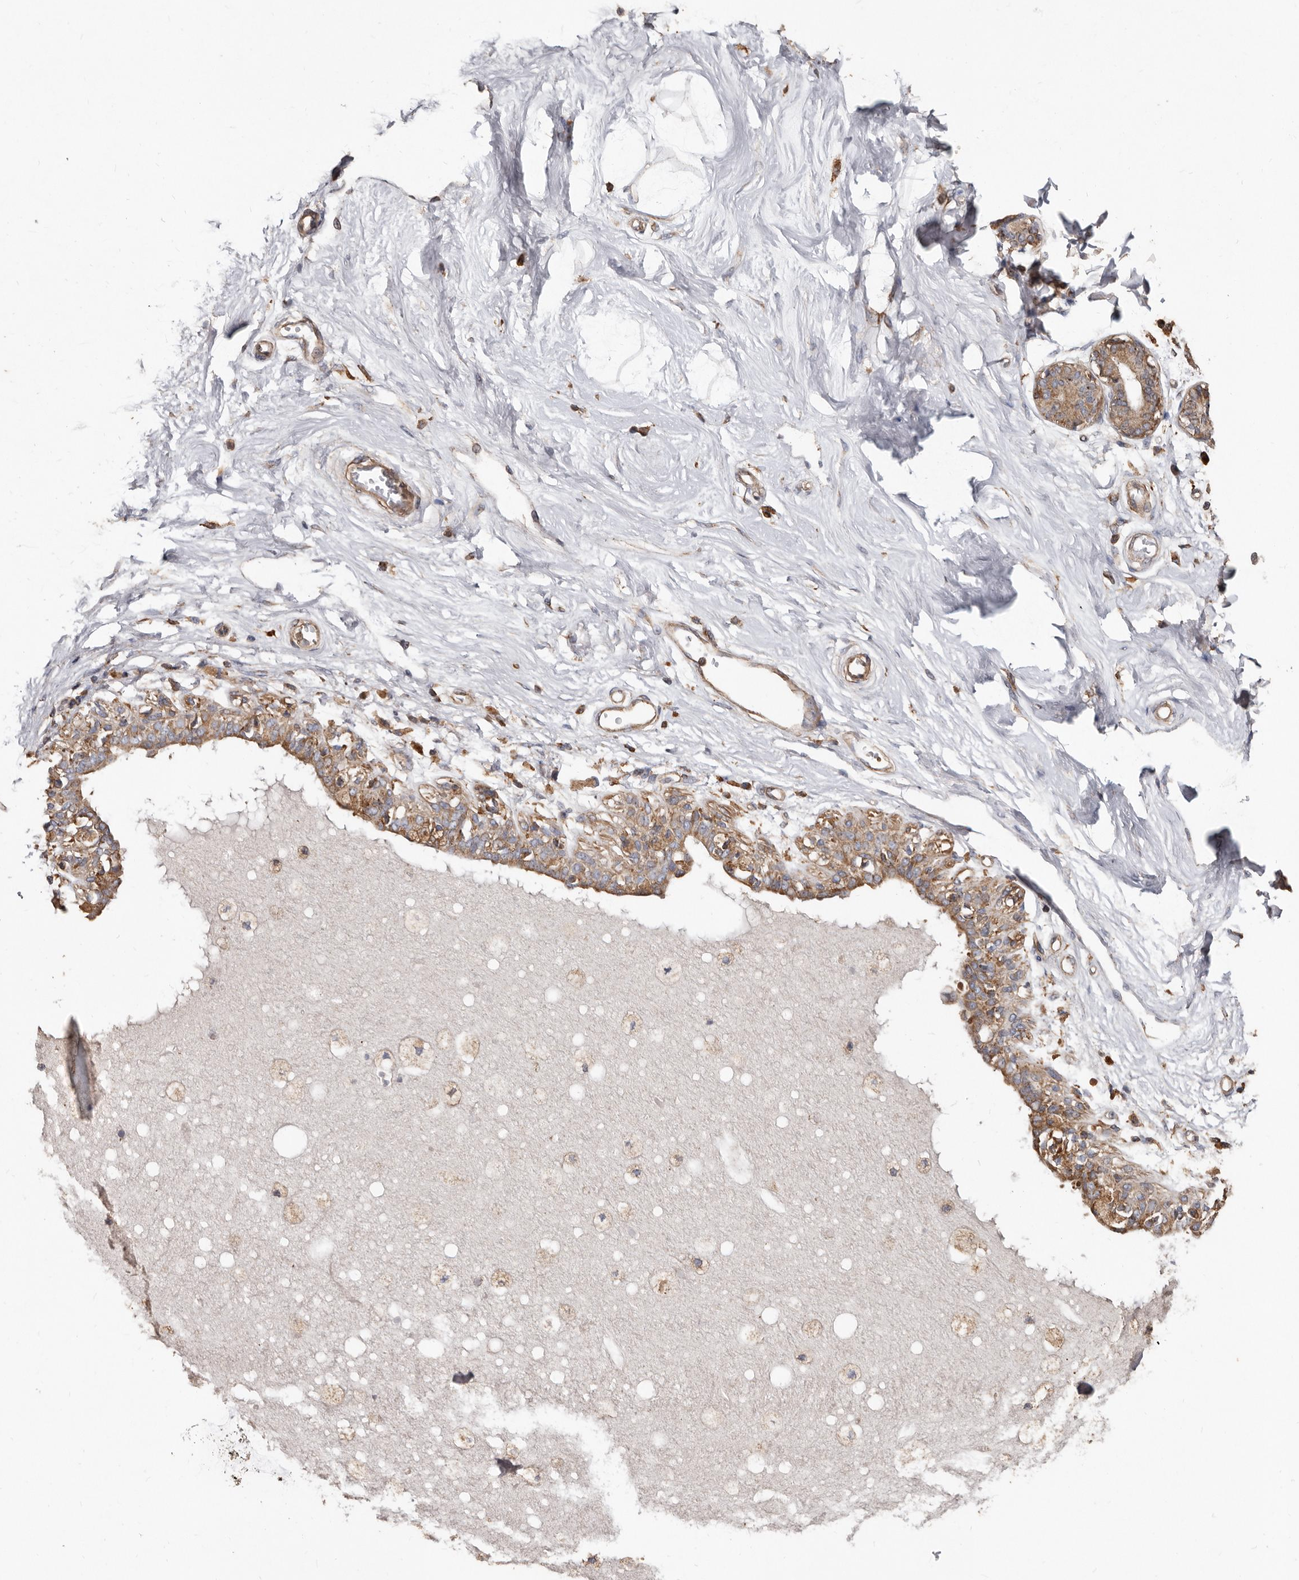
{"staining": {"intensity": "negative", "quantity": "none", "location": "none"}, "tissue": "breast", "cell_type": "Adipocytes", "image_type": "normal", "snomed": [{"axis": "morphology", "description": "Normal tissue, NOS"}, {"axis": "topography", "description": "Breast"}], "caption": "DAB immunohistochemical staining of unremarkable human breast shows no significant positivity in adipocytes.", "gene": "OSGIN2", "patient": {"sex": "female", "age": 45}}